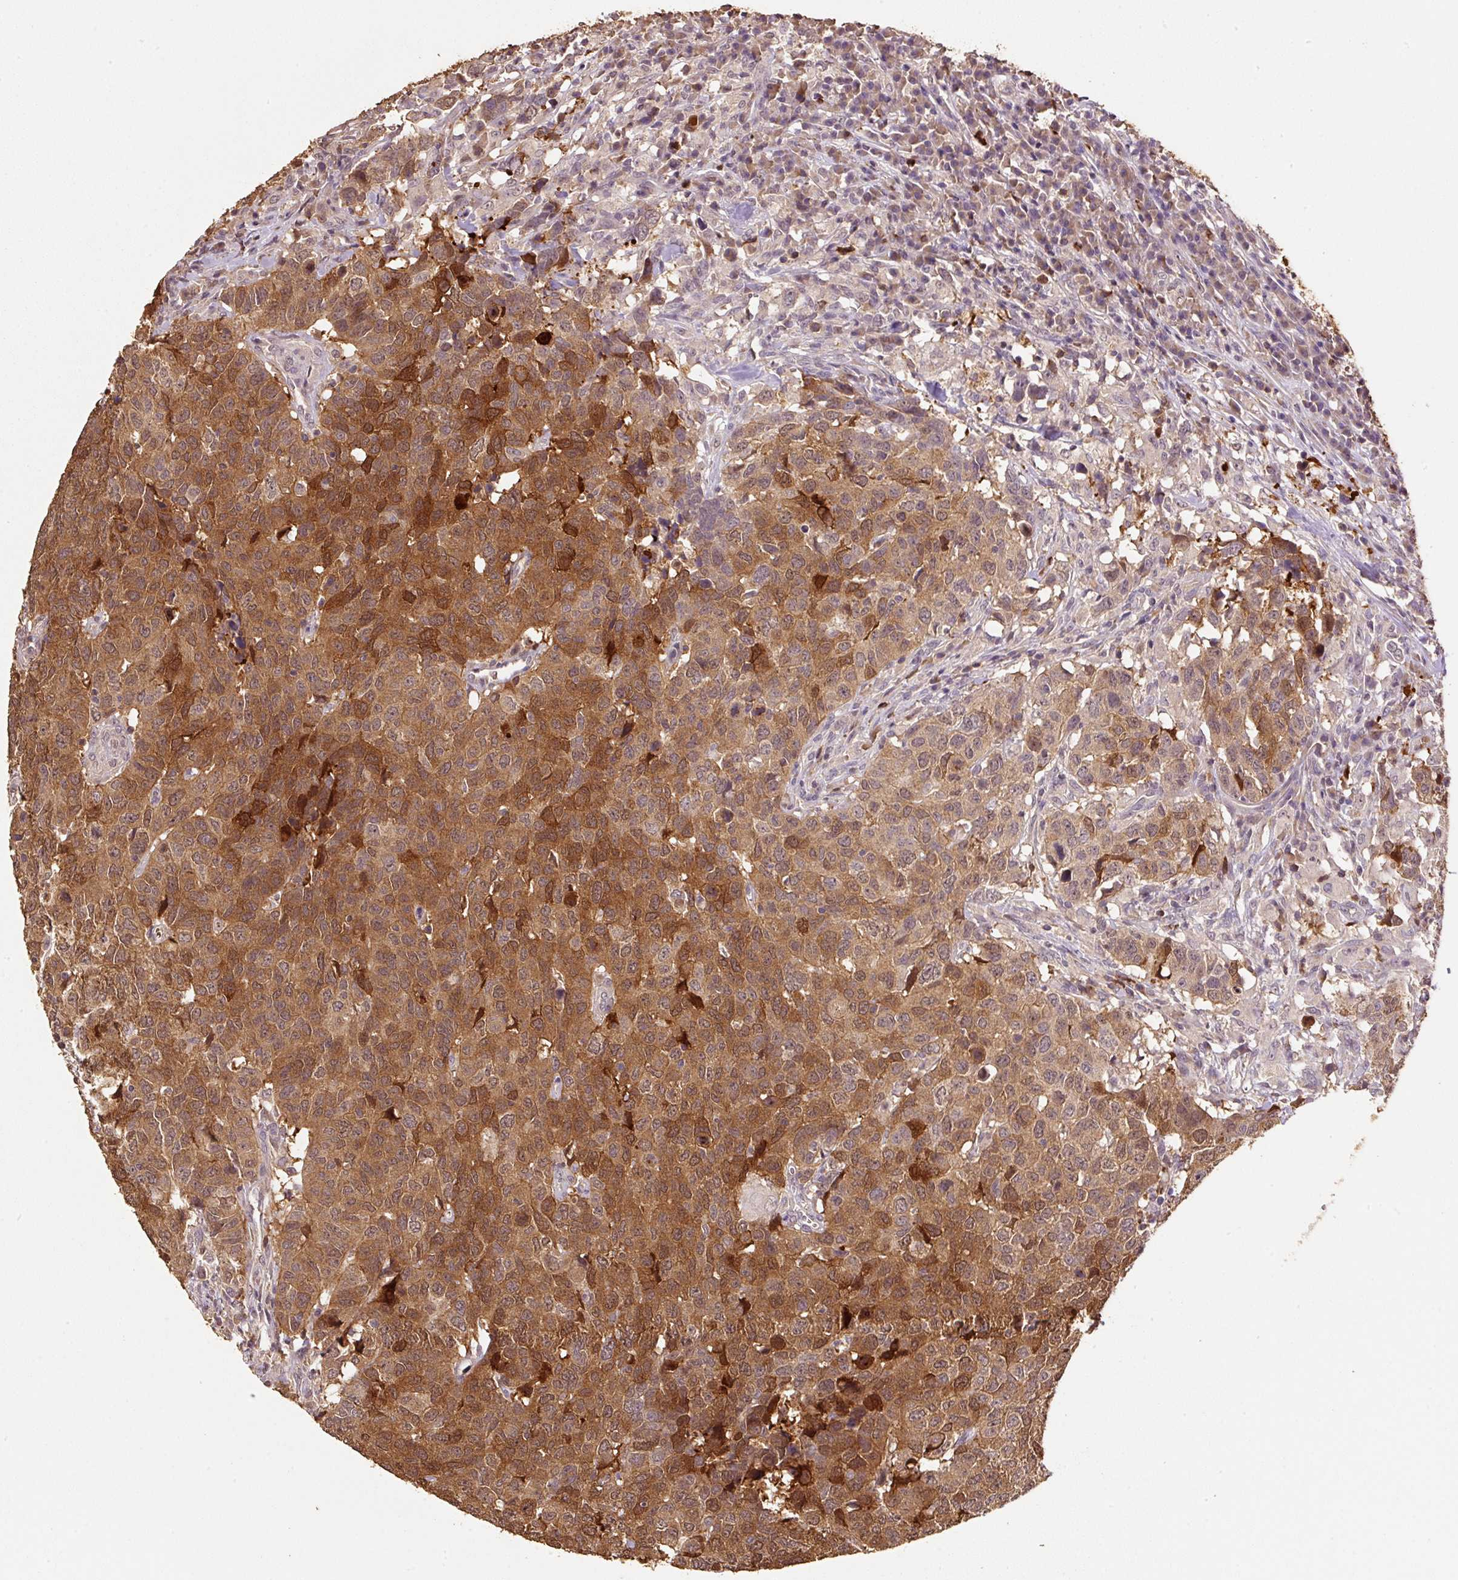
{"staining": {"intensity": "moderate", "quantity": ">75%", "location": "cytoplasmic/membranous,nuclear"}, "tissue": "head and neck cancer", "cell_type": "Tumor cells", "image_type": "cancer", "snomed": [{"axis": "morphology", "description": "Normal tissue, NOS"}, {"axis": "morphology", "description": "Squamous cell carcinoma, NOS"}, {"axis": "topography", "description": "Skeletal muscle"}, {"axis": "topography", "description": "Vascular tissue"}, {"axis": "topography", "description": "Peripheral nerve tissue"}, {"axis": "topography", "description": "Head-Neck"}], "caption": "DAB (3,3'-diaminobenzidine) immunohistochemical staining of head and neck squamous cell carcinoma displays moderate cytoplasmic/membranous and nuclear protein staining in about >75% of tumor cells. The protein is shown in brown color, while the nuclei are stained blue.", "gene": "HERC2", "patient": {"sex": "male", "age": 66}}